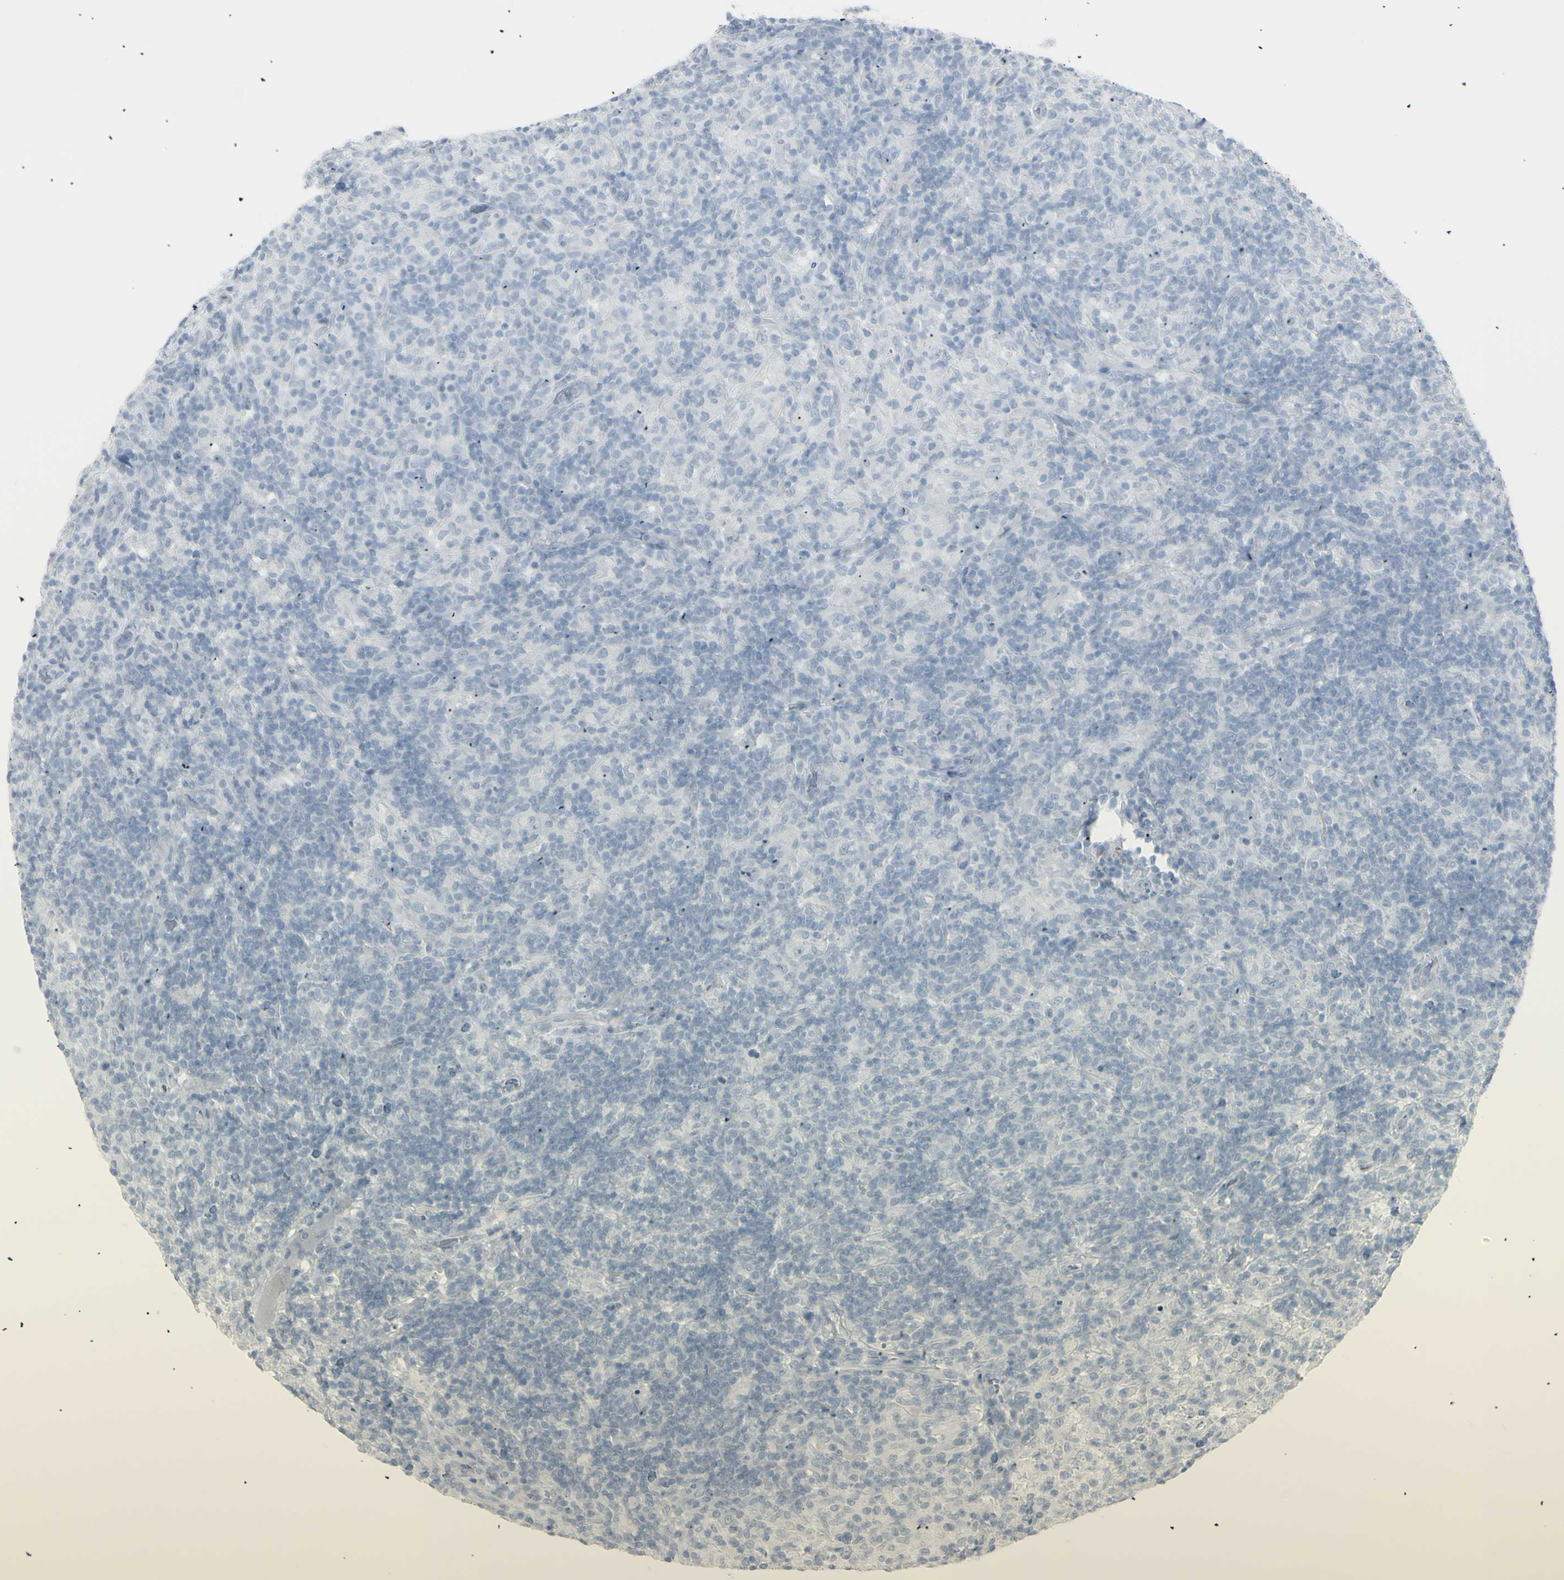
{"staining": {"intensity": "negative", "quantity": "none", "location": "none"}, "tissue": "lymphoma", "cell_type": "Tumor cells", "image_type": "cancer", "snomed": [{"axis": "morphology", "description": "Hodgkin's disease, NOS"}, {"axis": "topography", "description": "Lymph node"}], "caption": "Image shows no significant protein positivity in tumor cells of lymphoma.", "gene": "YBX2", "patient": {"sex": "male", "age": 70}}